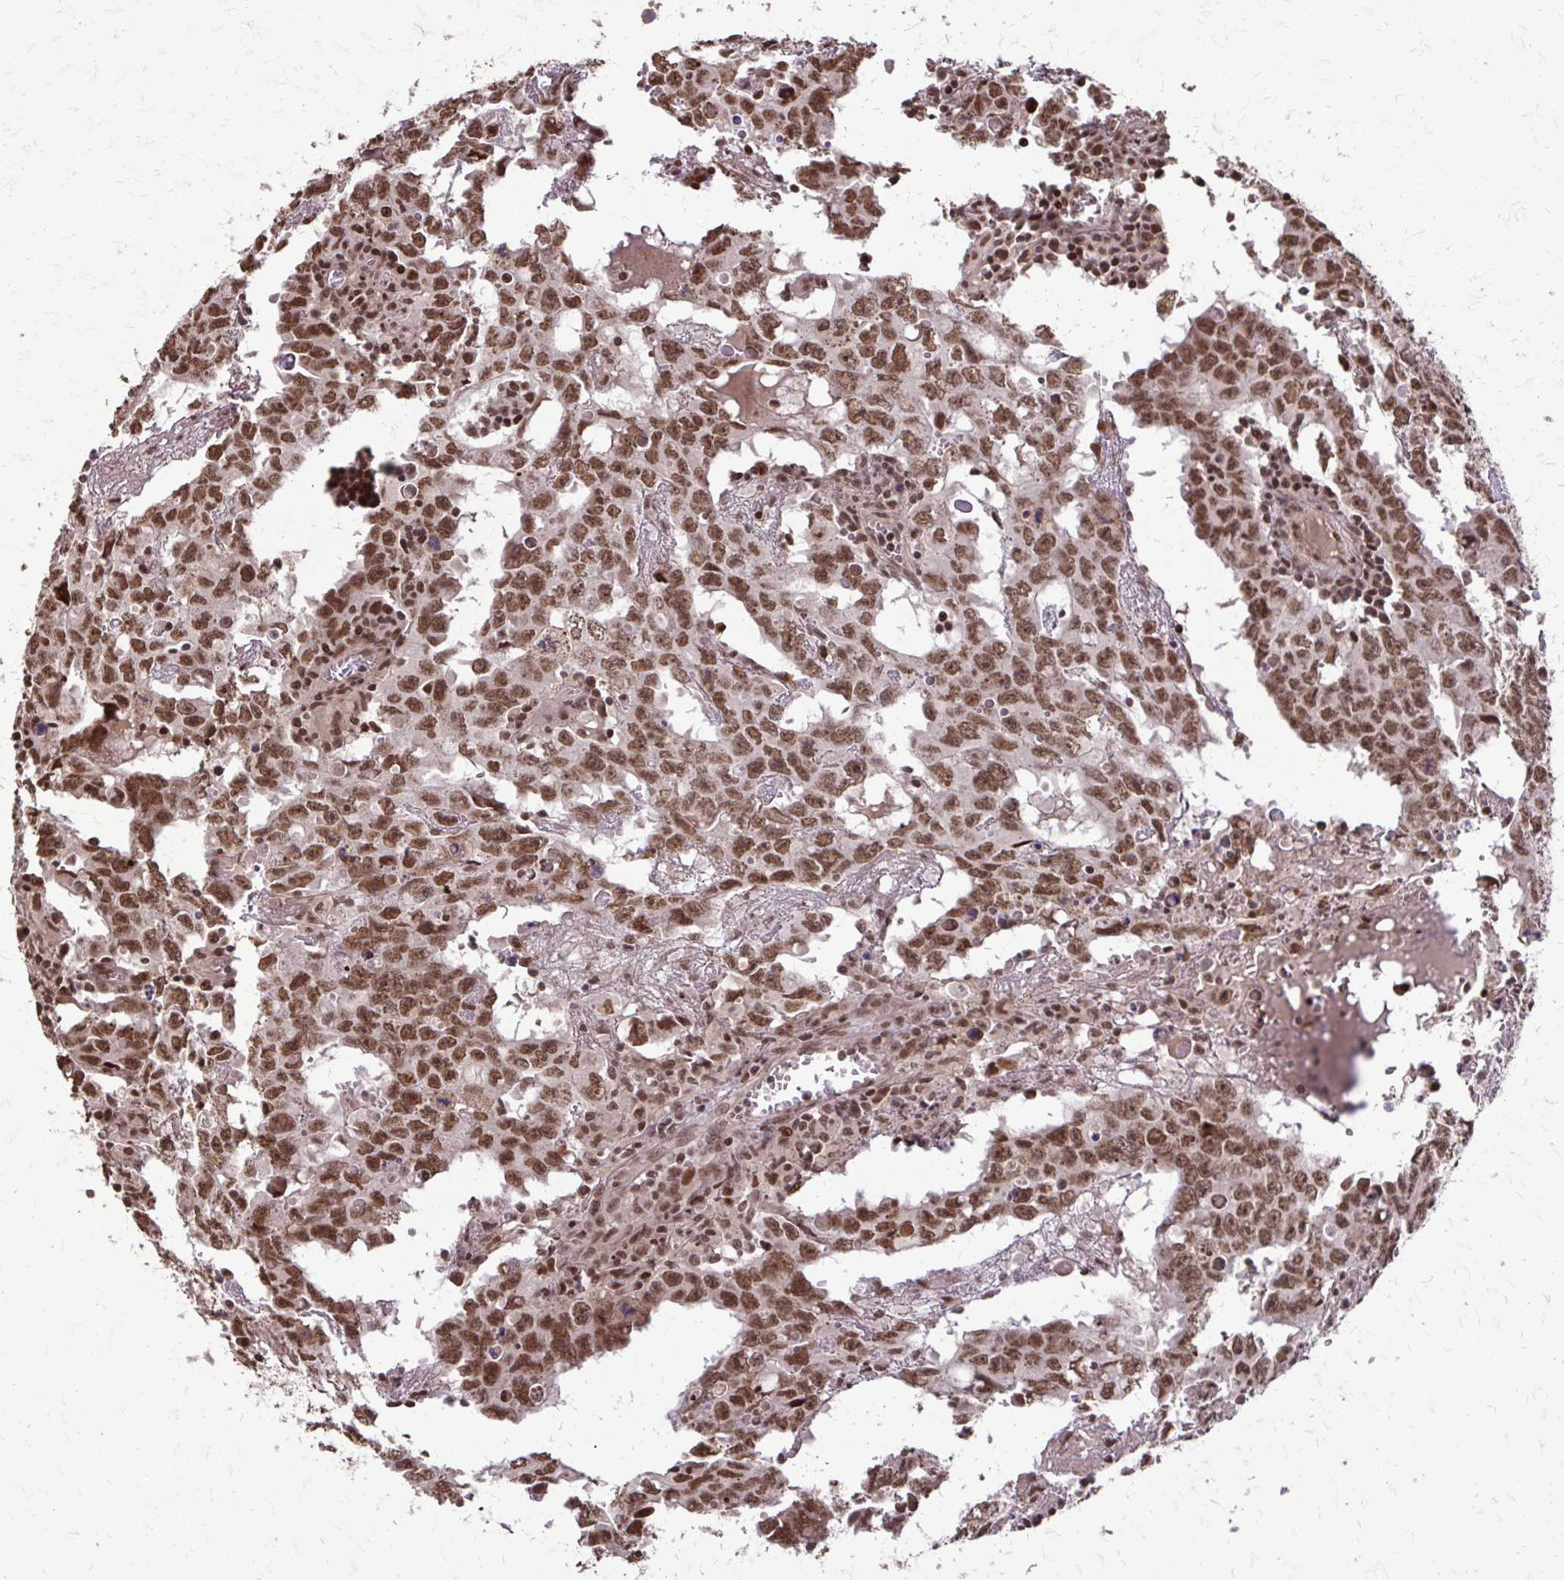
{"staining": {"intensity": "moderate", "quantity": ">75%", "location": "nuclear"}, "tissue": "testis cancer", "cell_type": "Tumor cells", "image_type": "cancer", "snomed": [{"axis": "morphology", "description": "Carcinoma, Embryonal, NOS"}, {"axis": "topography", "description": "Testis"}], "caption": "Testis cancer (embryonal carcinoma) stained with a brown dye shows moderate nuclear positive expression in approximately >75% of tumor cells.", "gene": "SS18", "patient": {"sex": "male", "age": 22}}